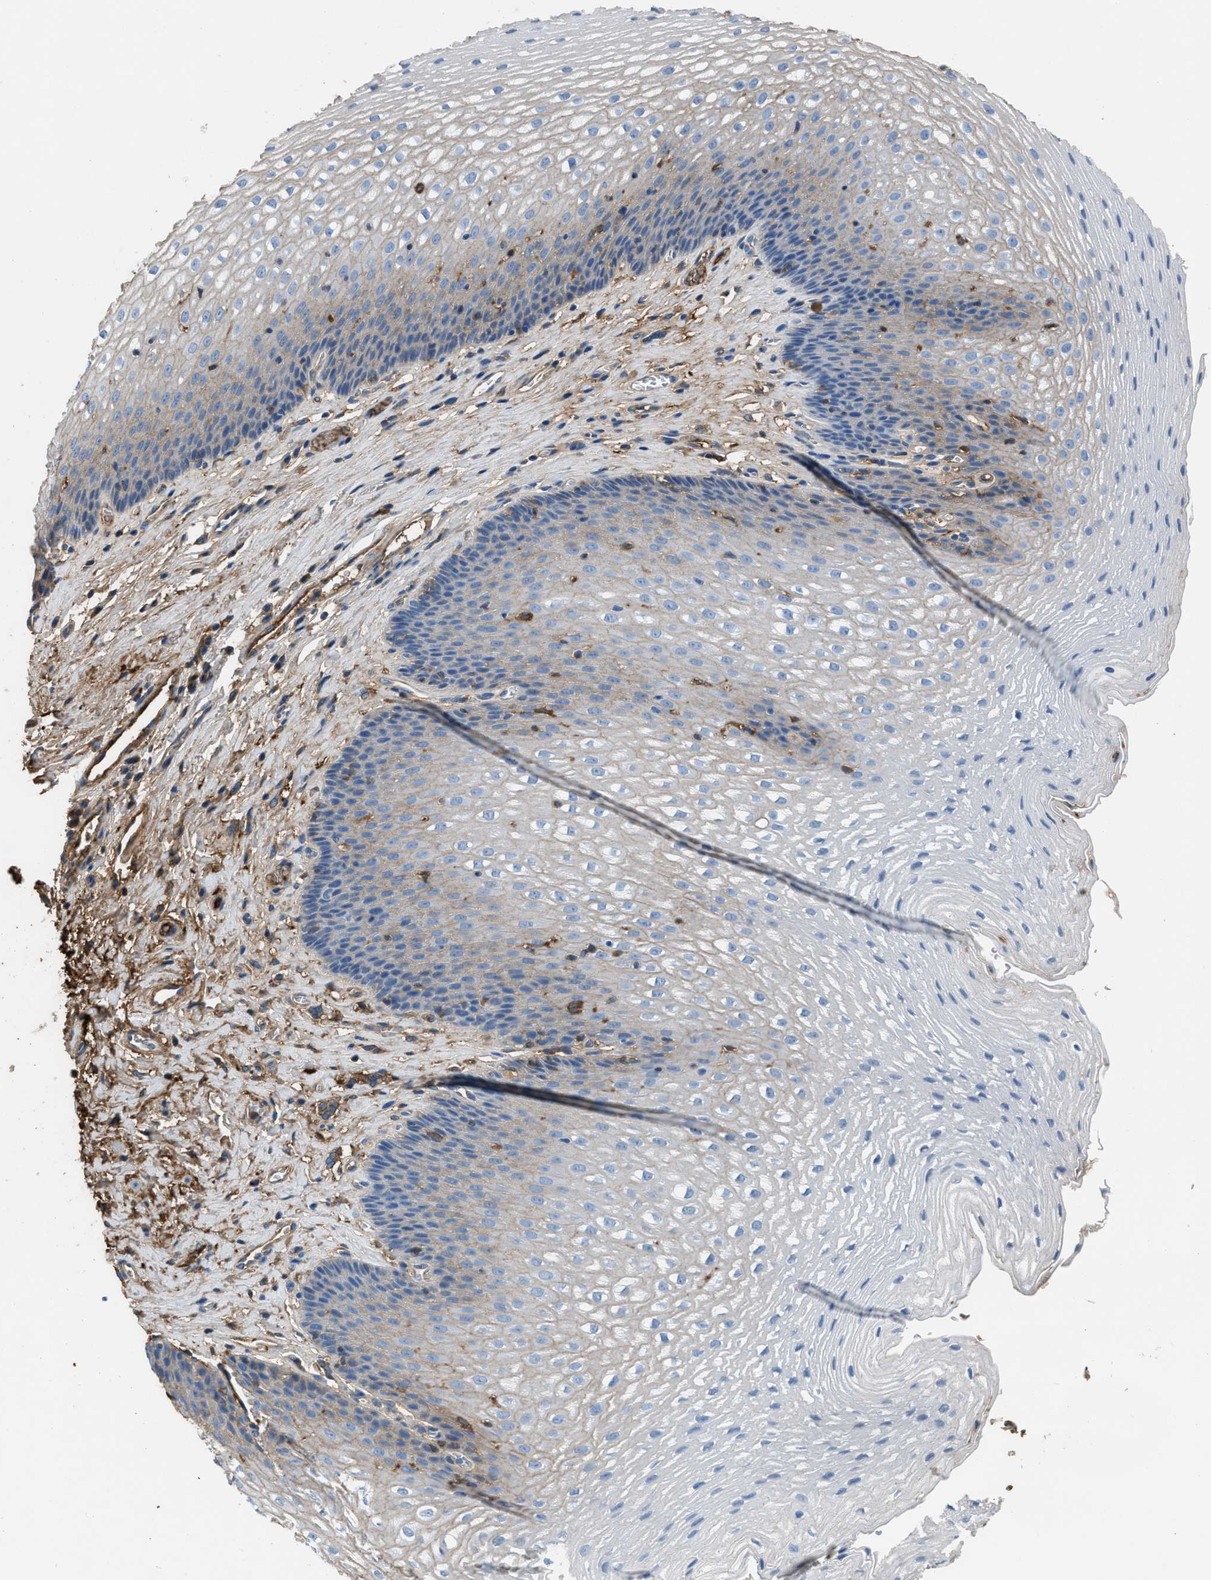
{"staining": {"intensity": "weak", "quantity": "25%-75%", "location": "cytoplasmic/membranous"}, "tissue": "esophagus", "cell_type": "Squamous epithelial cells", "image_type": "normal", "snomed": [{"axis": "morphology", "description": "Normal tissue, NOS"}, {"axis": "topography", "description": "Esophagus"}], "caption": "Immunohistochemical staining of normal human esophagus shows weak cytoplasmic/membranous protein expression in about 25%-75% of squamous epithelial cells. Ihc stains the protein in brown and the nuclei are stained blue.", "gene": "STC1", "patient": {"sex": "male", "age": 48}}